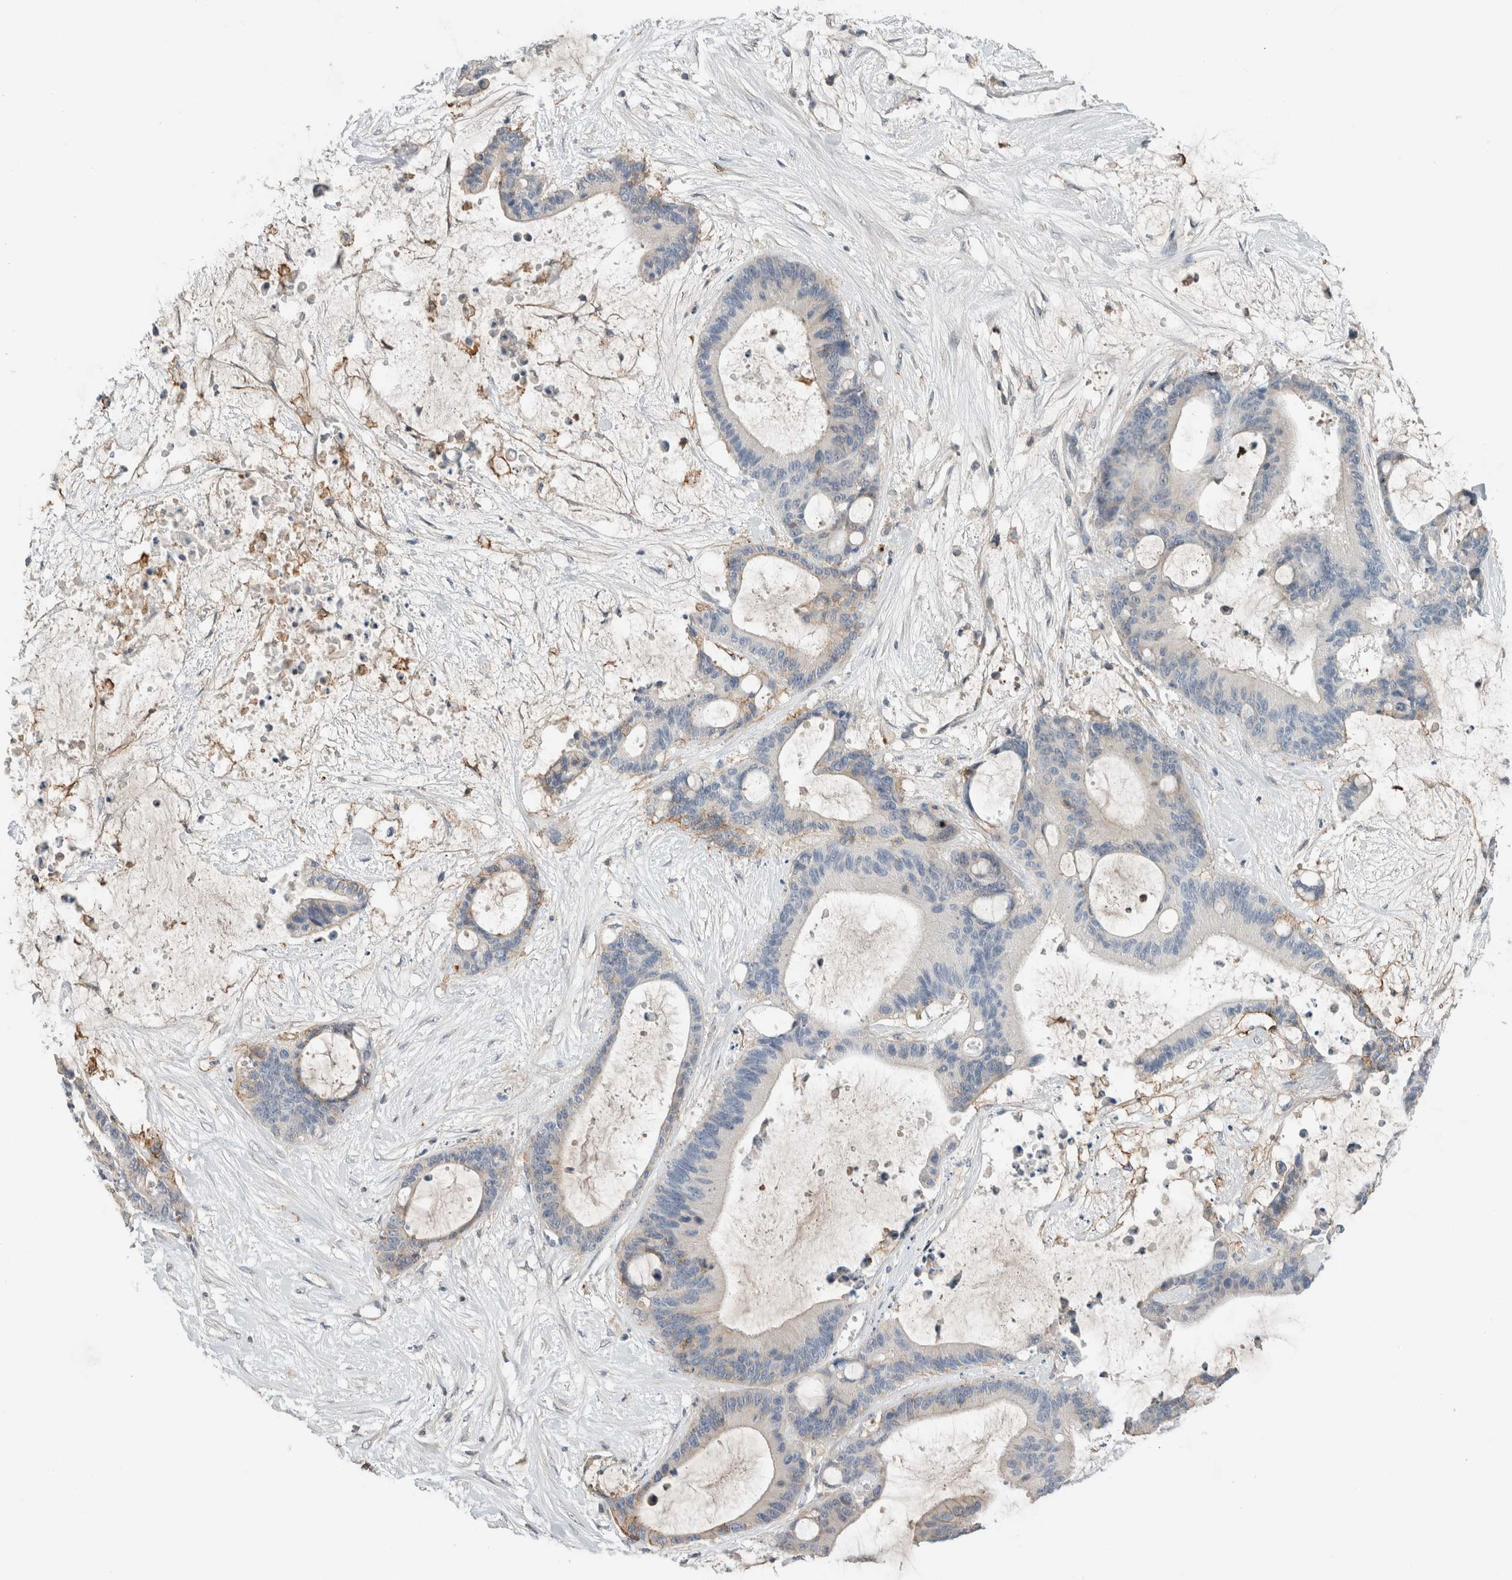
{"staining": {"intensity": "negative", "quantity": "none", "location": "none"}, "tissue": "liver cancer", "cell_type": "Tumor cells", "image_type": "cancer", "snomed": [{"axis": "morphology", "description": "Cholangiocarcinoma"}, {"axis": "topography", "description": "Liver"}], "caption": "An immunohistochemistry image of liver cholangiocarcinoma is shown. There is no staining in tumor cells of liver cholangiocarcinoma.", "gene": "ERCC6L2", "patient": {"sex": "female", "age": 73}}